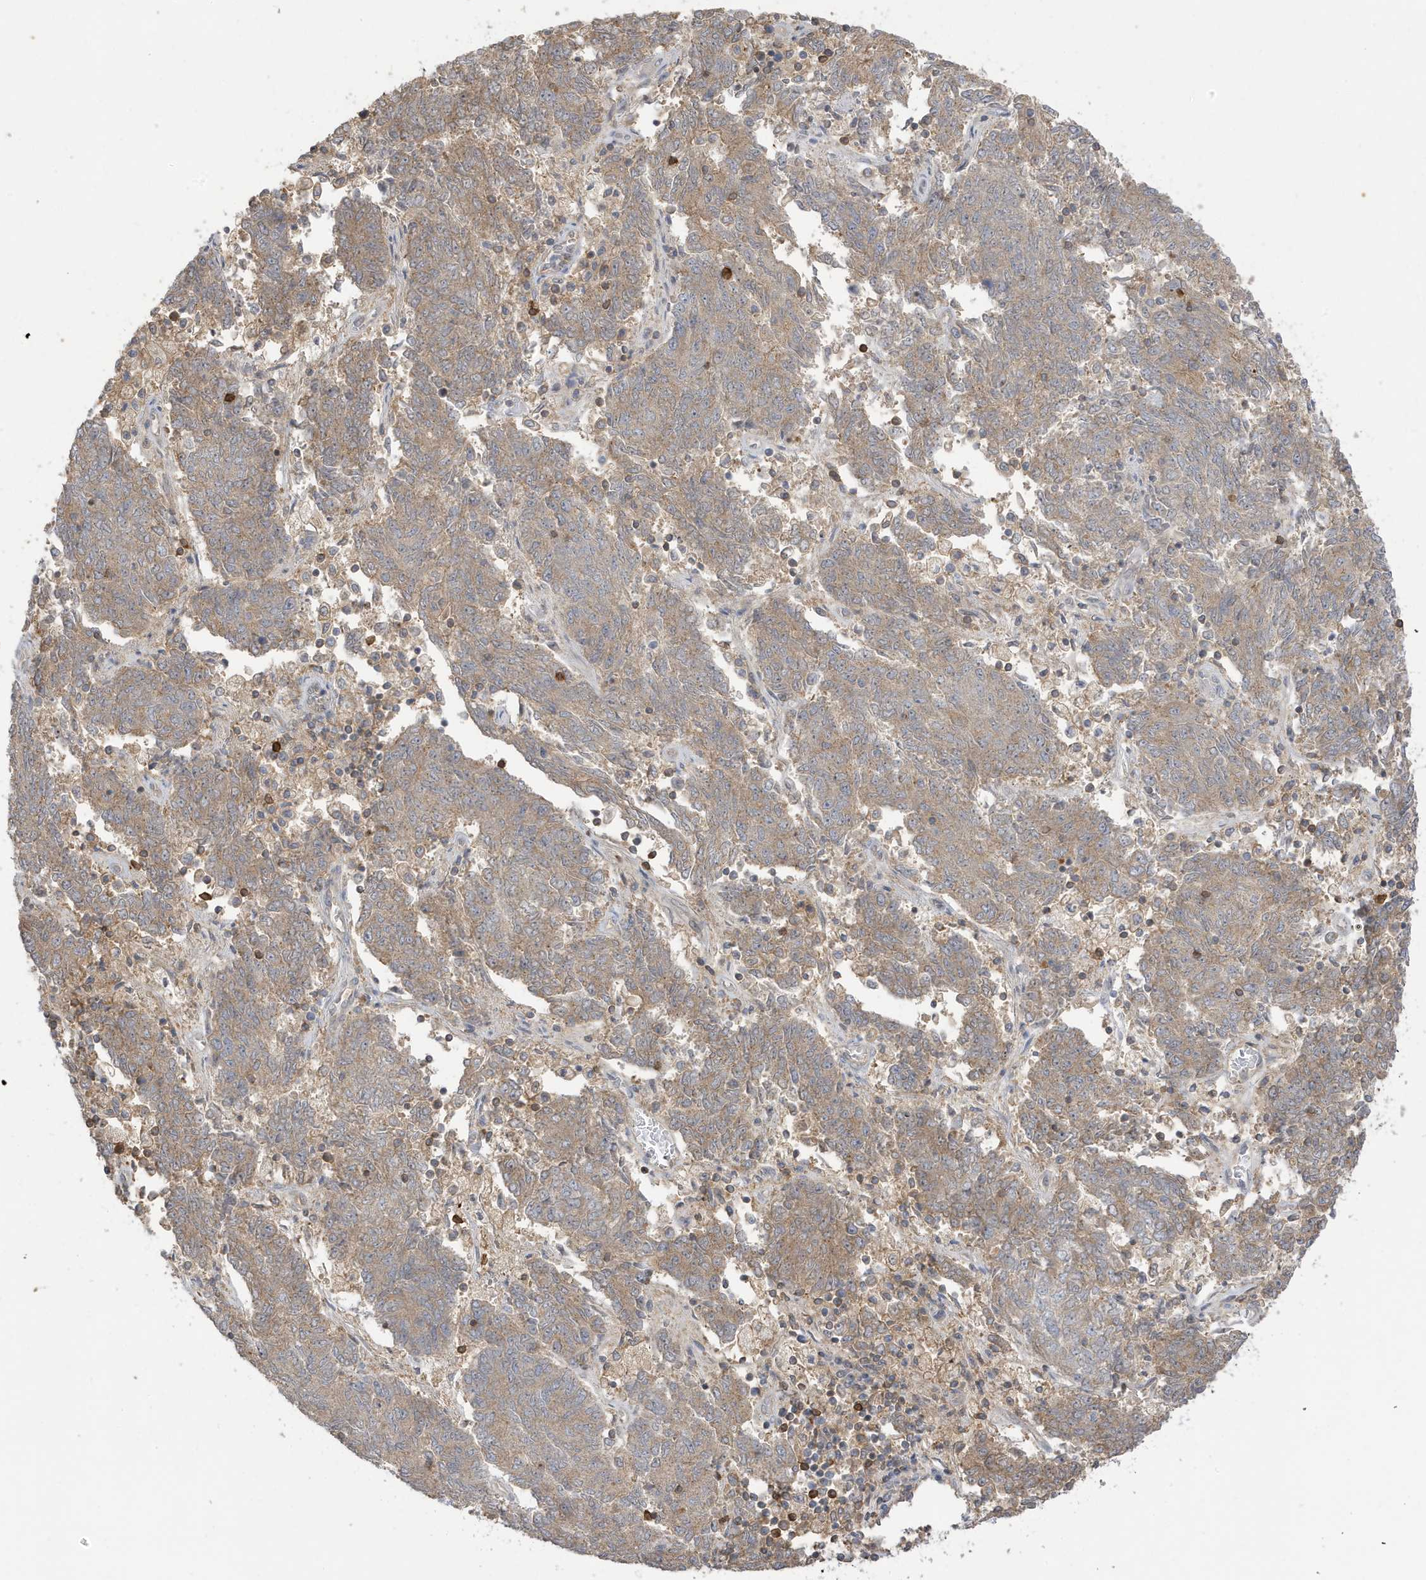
{"staining": {"intensity": "weak", "quantity": ">75%", "location": "cytoplasmic/membranous"}, "tissue": "endometrial cancer", "cell_type": "Tumor cells", "image_type": "cancer", "snomed": [{"axis": "morphology", "description": "Adenocarcinoma, NOS"}, {"axis": "topography", "description": "Endometrium"}], "caption": "A low amount of weak cytoplasmic/membranous expression is seen in approximately >75% of tumor cells in endometrial cancer (adenocarcinoma) tissue.", "gene": "TAB3", "patient": {"sex": "female", "age": 80}}